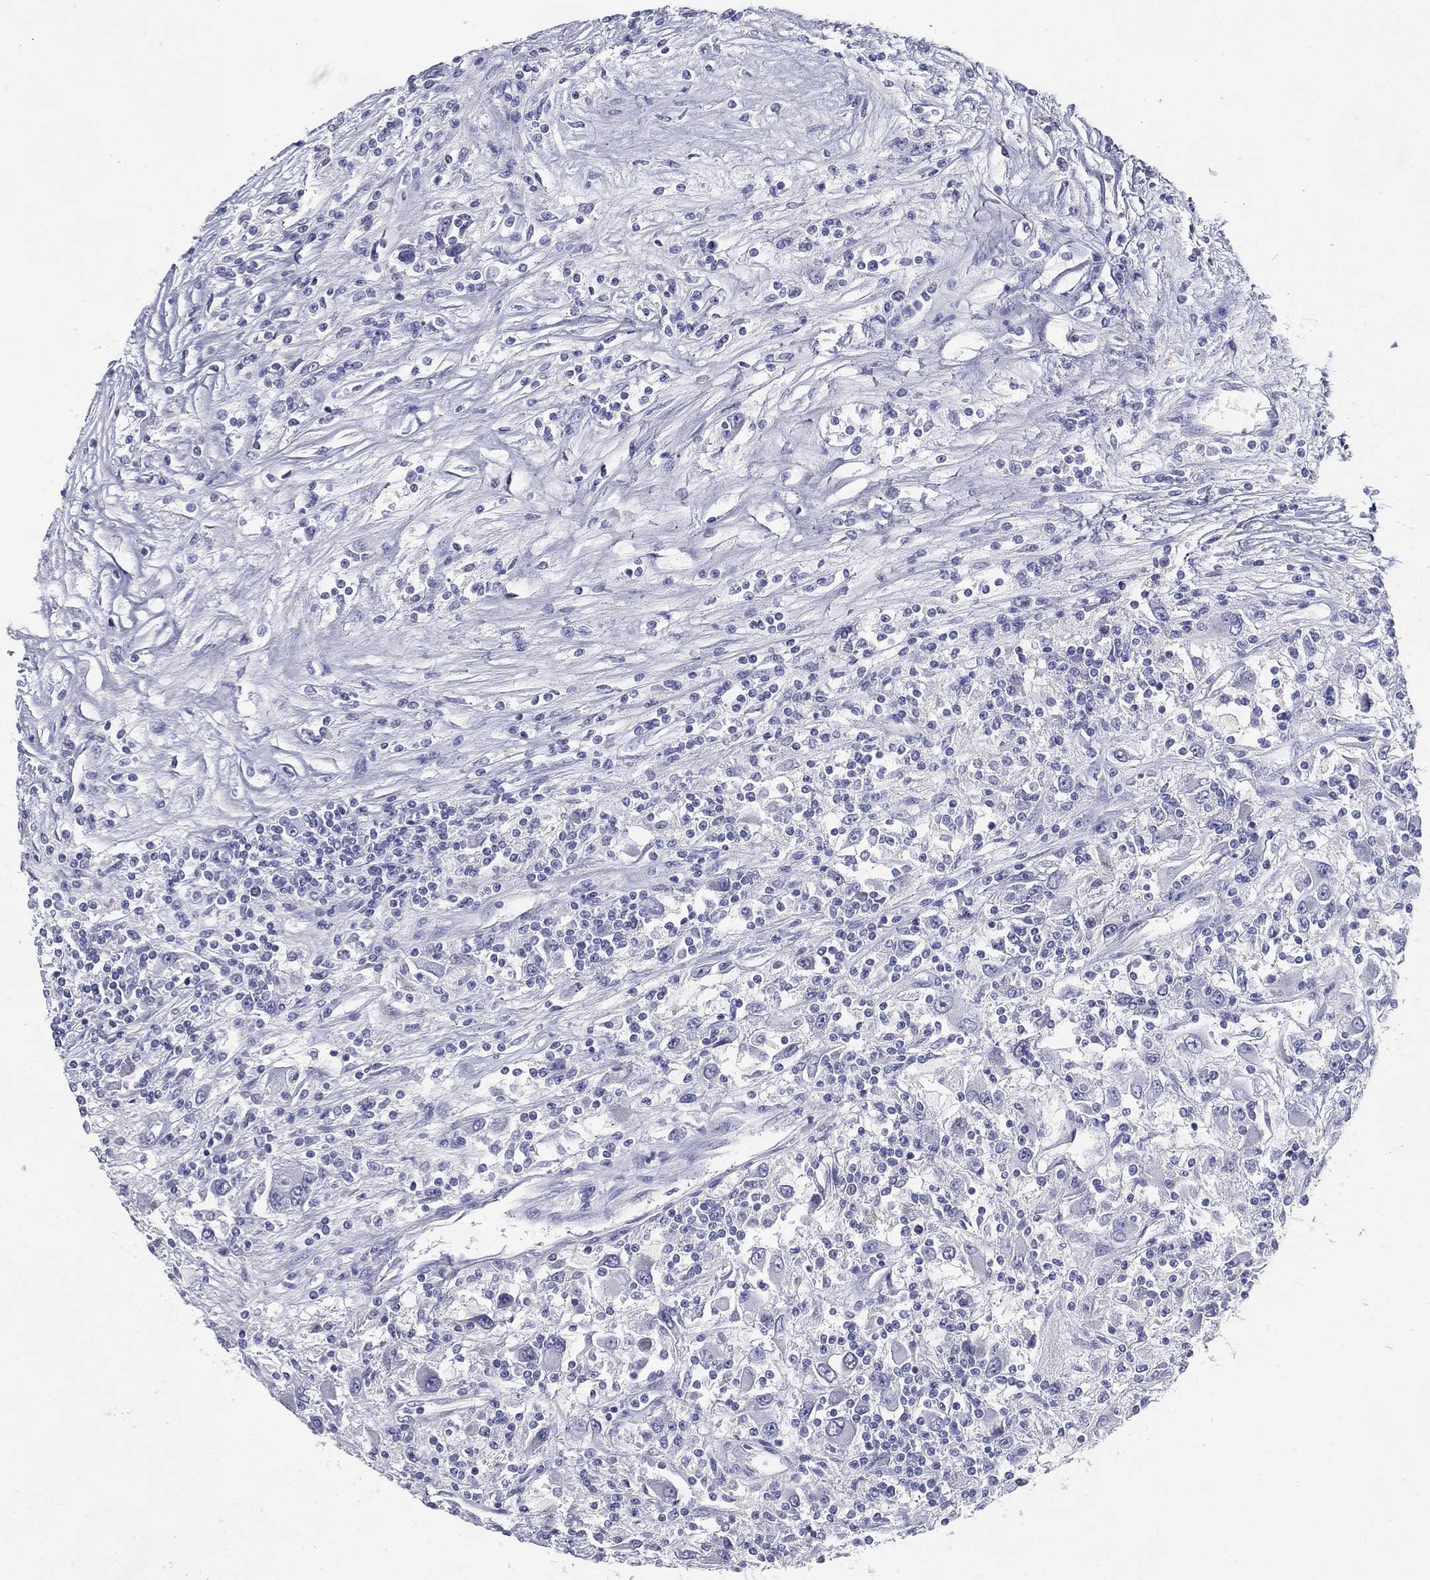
{"staining": {"intensity": "negative", "quantity": "none", "location": "none"}, "tissue": "renal cancer", "cell_type": "Tumor cells", "image_type": "cancer", "snomed": [{"axis": "morphology", "description": "Adenocarcinoma, NOS"}, {"axis": "topography", "description": "Kidney"}], "caption": "High power microscopy micrograph of an immunohistochemistry (IHC) histopathology image of adenocarcinoma (renal), revealing no significant positivity in tumor cells.", "gene": "KIF2C", "patient": {"sex": "female", "age": 67}}